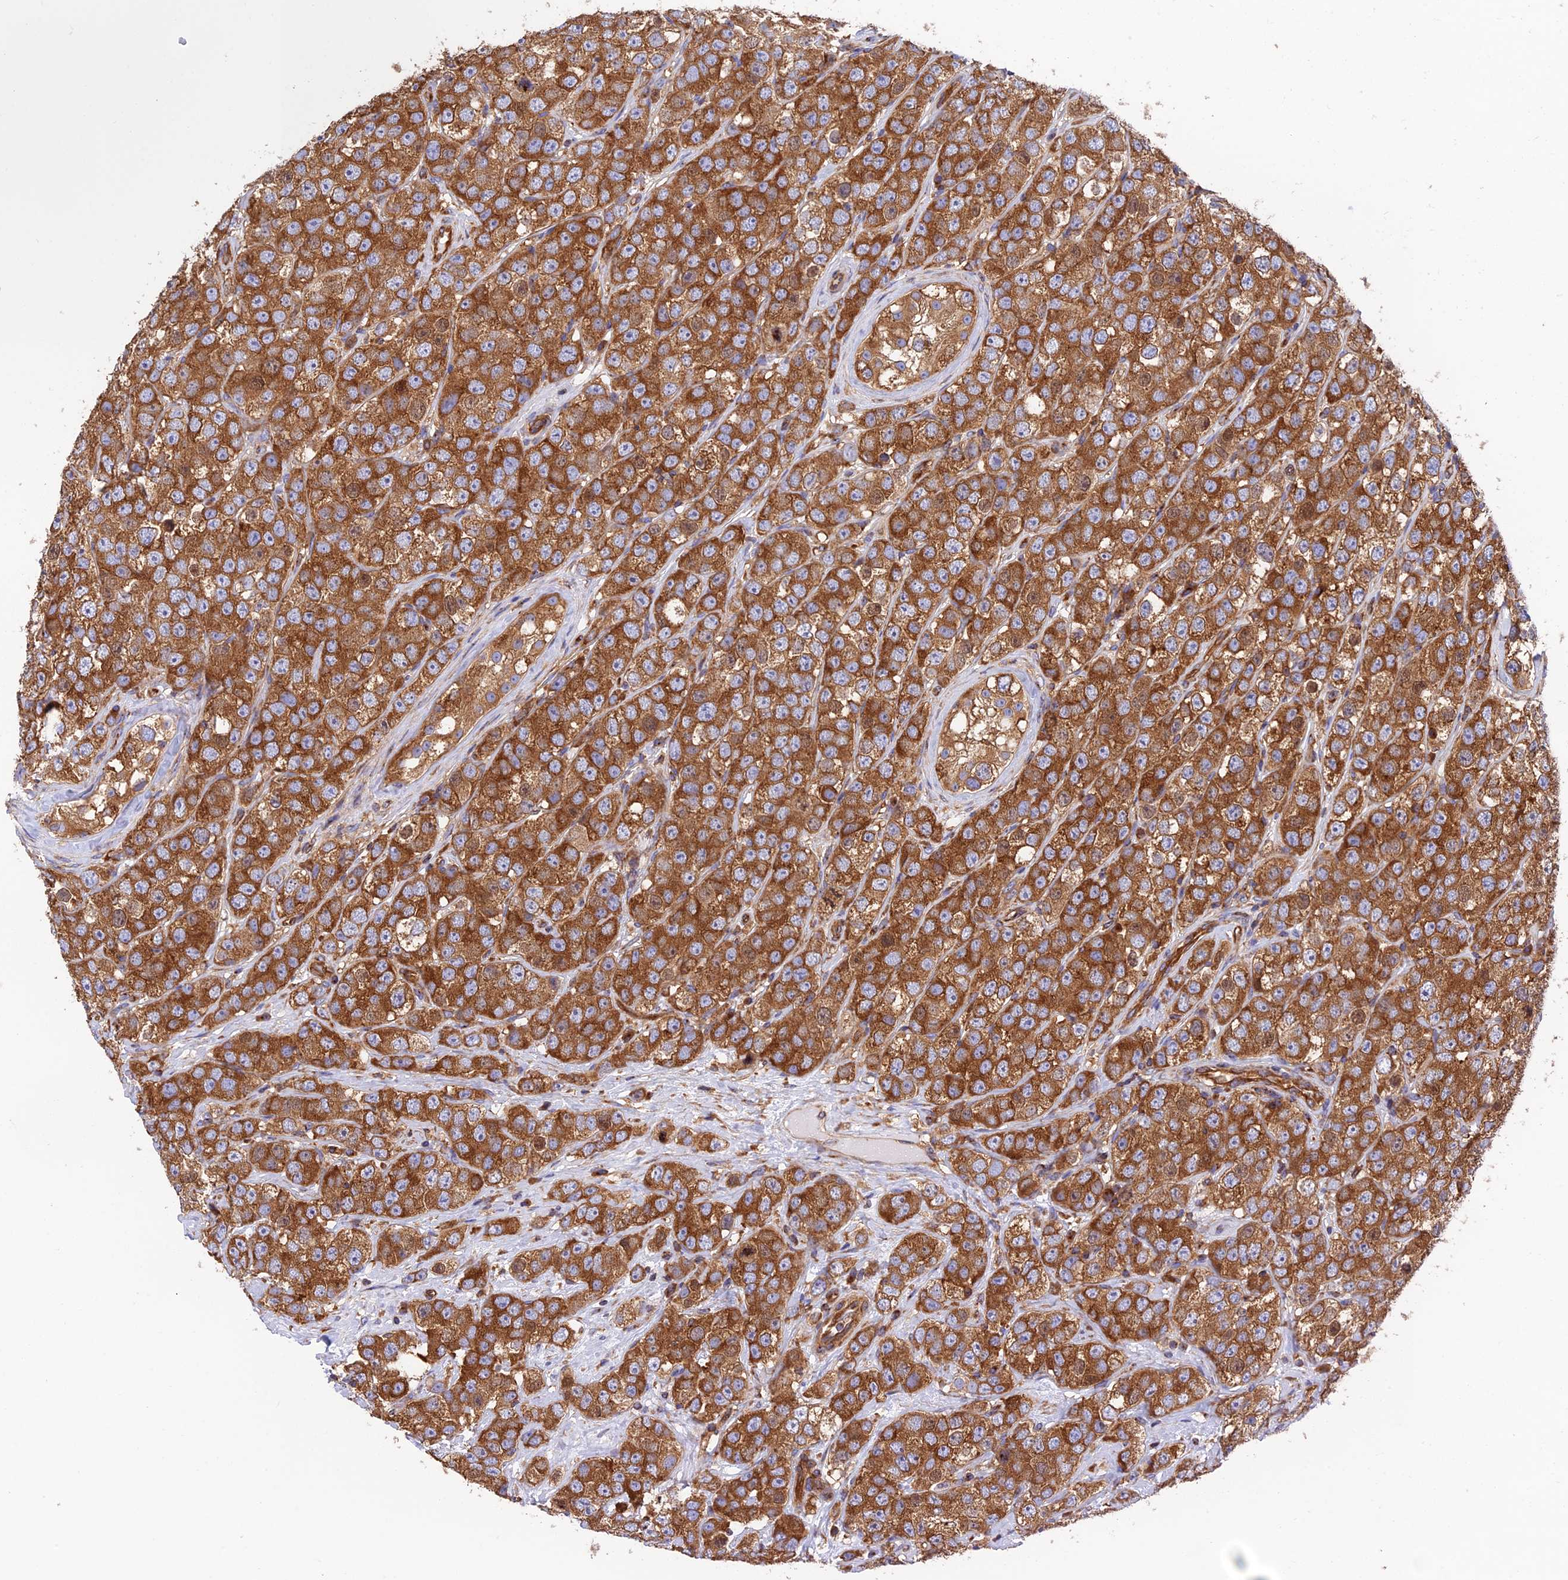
{"staining": {"intensity": "strong", "quantity": ">75%", "location": "cytoplasmic/membranous"}, "tissue": "testis cancer", "cell_type": "Tumor cells", "image_type": "cancer", "snomed": [{"axis": "morphology", "description": "Seminoma, NOS"}, {"axis": "topography", "description": "Testis"}], "caption": "DAB (3,3'-diaminobenzidine) immunohistochemical staining of testis seminoma reveals strong cytoplasmic/membranous protein expression in about >75% of tumor cells. The protein is stained brown, and the nuclei are stained in blue (DAB (3,3'-diaminobenzidine) IHC with brightfield microscopy, high magnification).", "gene": "DCTN2", "patient": {"sex": "male", "age": 28}}